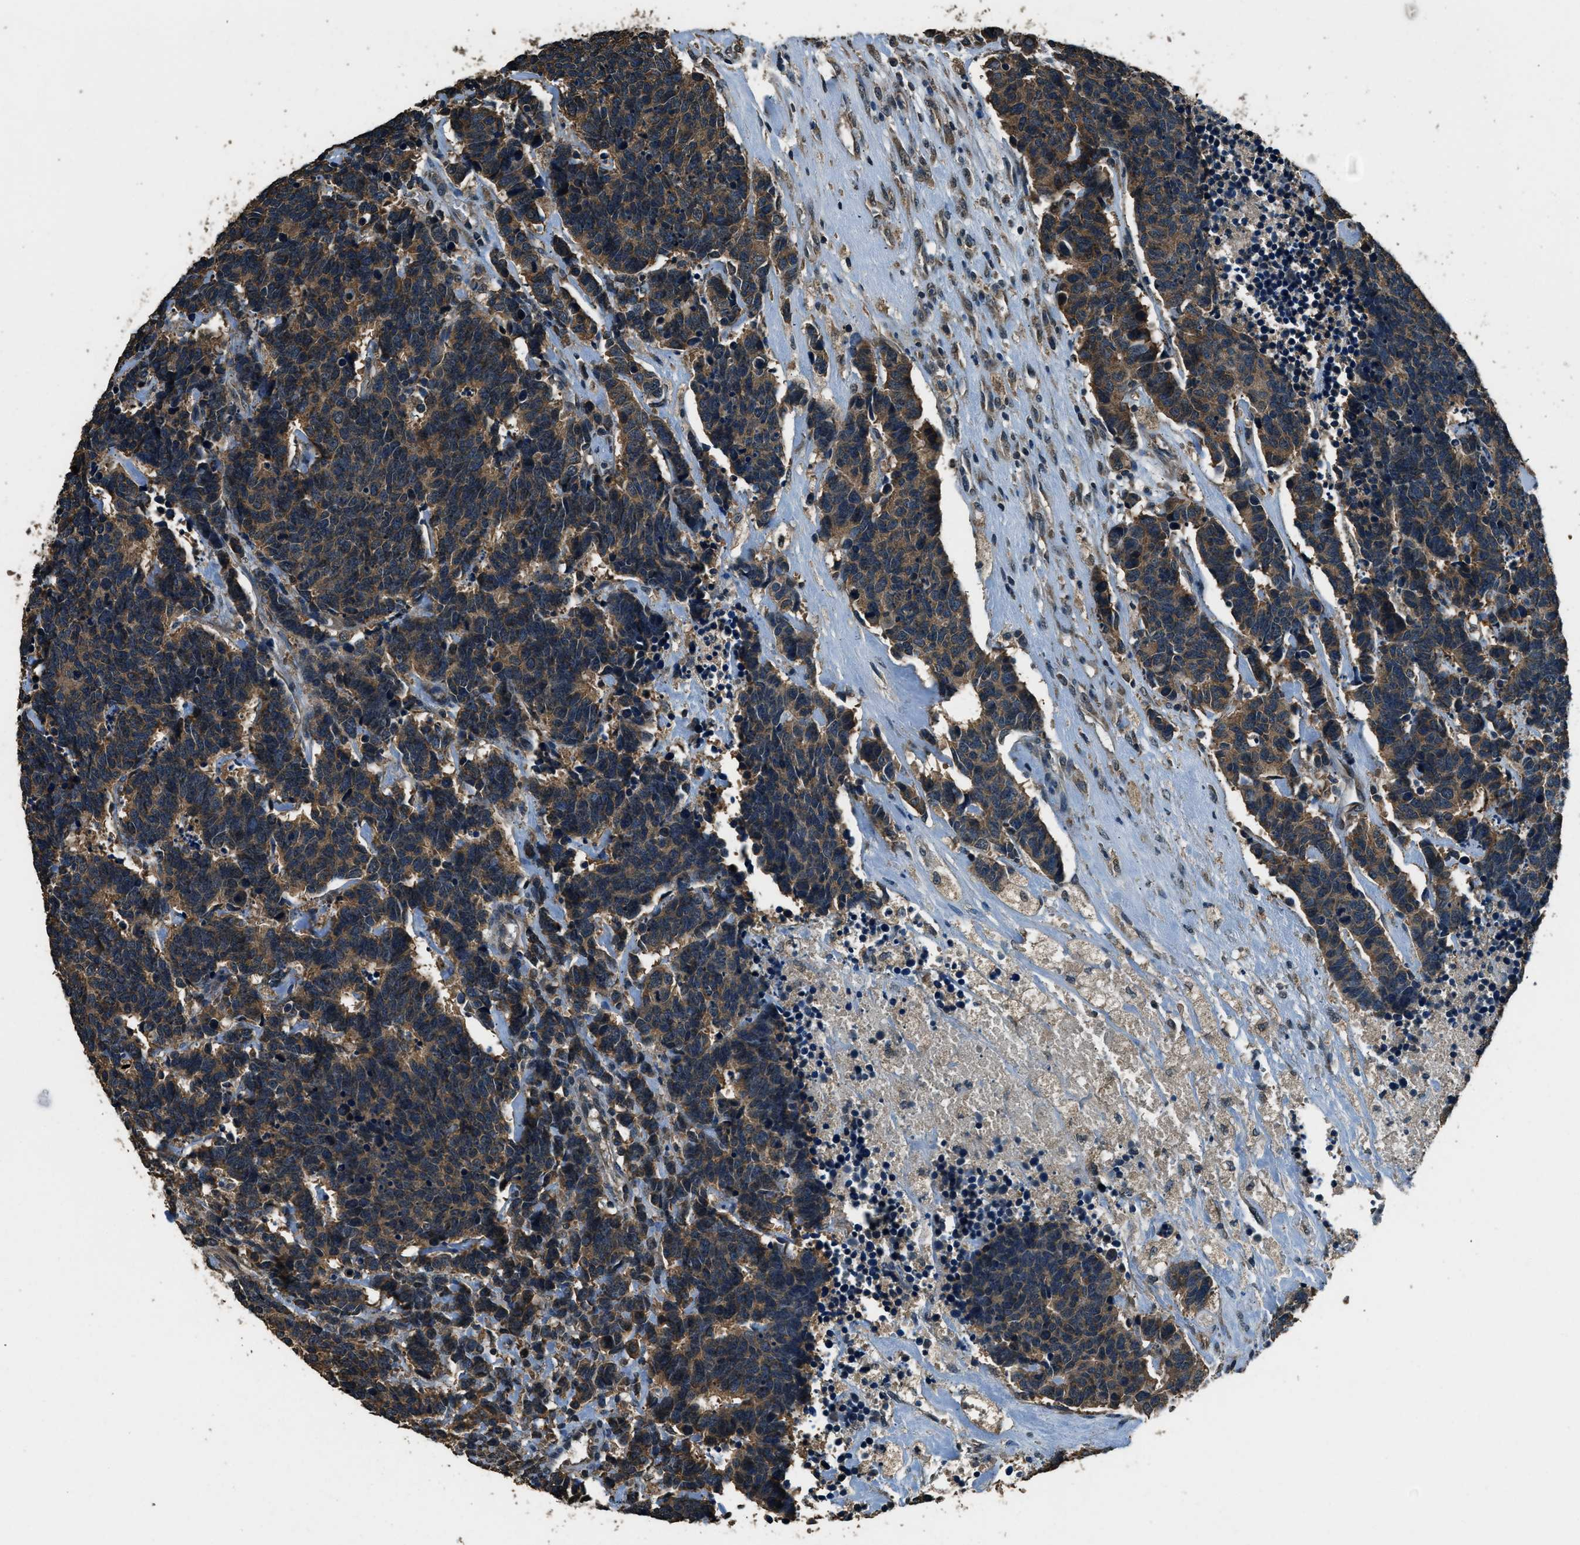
{"staining": {"intensity": "moderate", "quantity": ">75%", "location": "cytoplasmic/membranous"}, "tissue": "carcinoid", "cell_type": "Tumor cells", "image_type": "cancer", "snomed": [{"axis": "morphology", "description": "Carcinoma, NOS"}, {"axis": "morphology", "description": "Carcinoid, malignant, NOS"}, {"axis": "topography", "description": "Urinary bladder"}], "caption": "Moderate cytoplasmic/membranous positivity for a protein is present in about >75% of tumor cells of malignant carcinoid using immunohistochemistry (IHC).", "gene": "SALL3", "patient": {"sex": "male", "age": 57}}